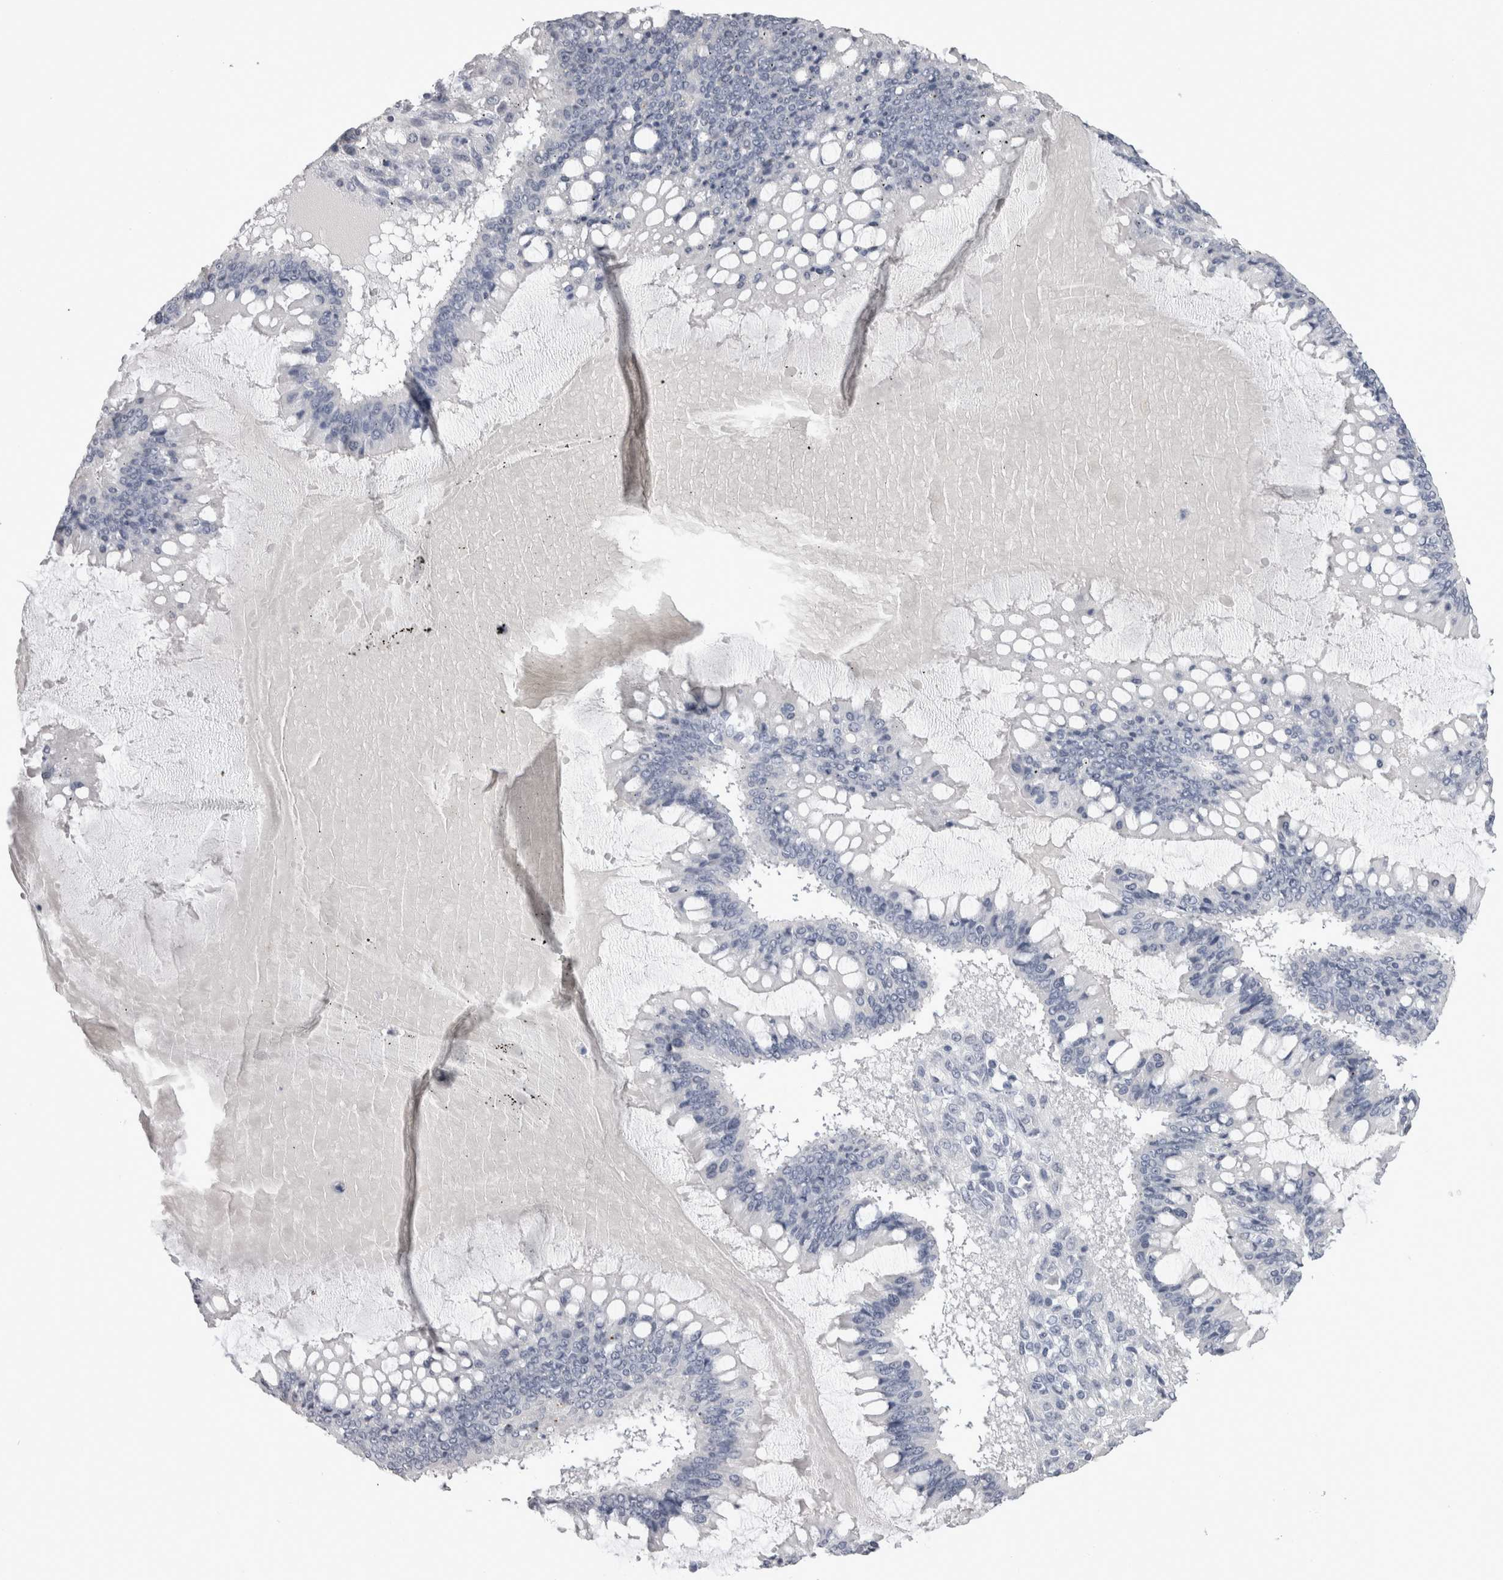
{"staining": {"intensity": "negative", "quantity": "none", "location": "none"}, "tissue": "ovarian cancer", "cell_type": "Tumor cells", "image_type": "cancer", "snomed": [{"axis": "morphology", "description": "Cystadenocarcinoma, mucinous, NOS"}, {"axis": "topography", "description": "Ovary"}], "caption": "Human ovarian cancer (mucinous cystadenocarcinoma) stained for a protein using immunohistochemistry (IHC) displays no expression in tumor cells.", "gene": "ADAM2", "patient": {"sex": "female", "age": 73}}